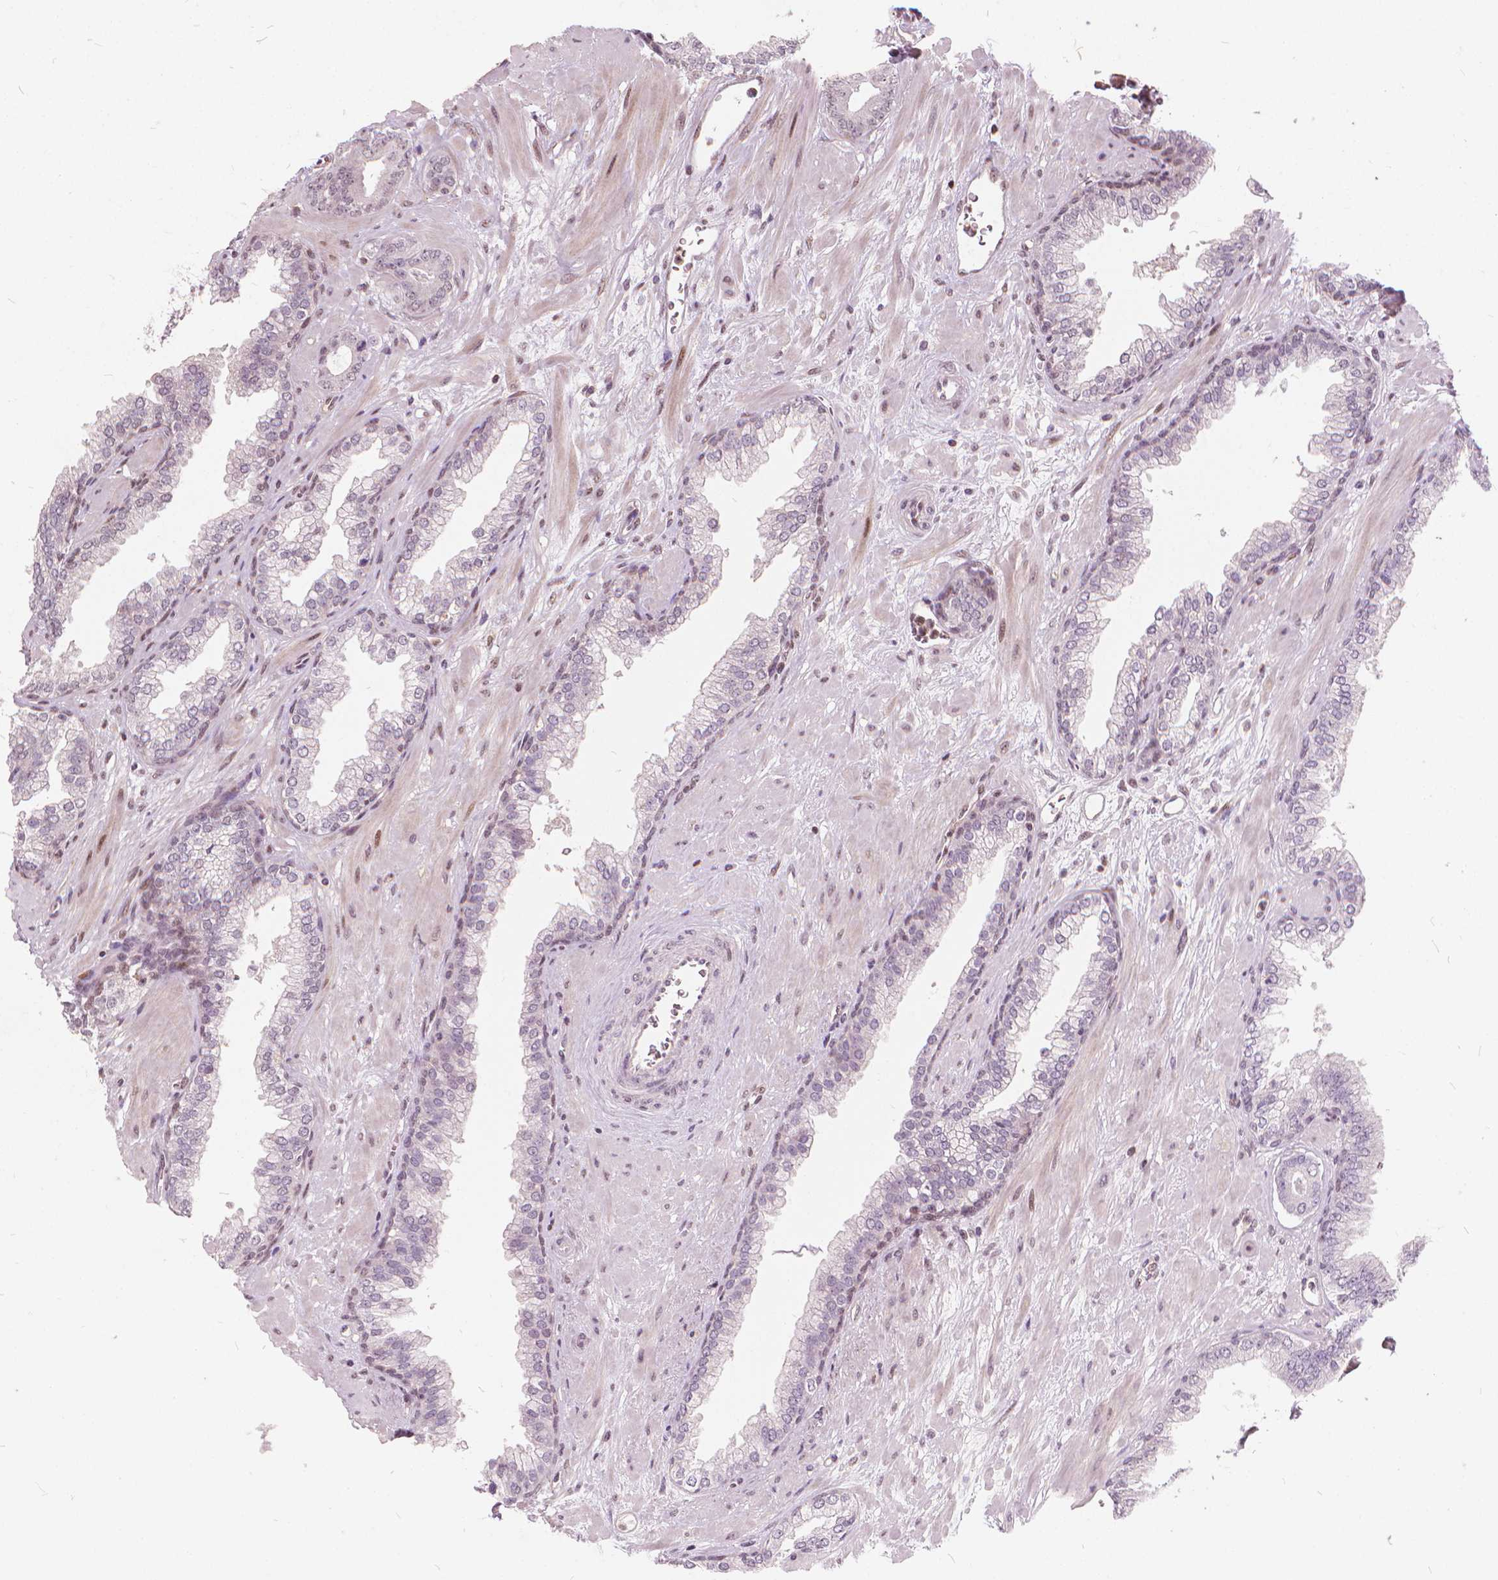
{"staining": {"intensity": "negative", "quantity": "none", "location": "none"}, "tissue": "prostate cancer", "cell_type": "Tumor cells", "image_type": "cancer", "snomed": [{"axis": "morphology", "description": "Adenocarcinoma, Low grade"}, {"axis": "topography", "description": "Prostate"}], "caption": "Immunohistochemistry (IHC) of human adenocarcinoma (low-grade) (prostate) demonstrates no positivity in tumor cells.", "gene": "STAT5B", "patient": {"sex": "male", "age": 61}}